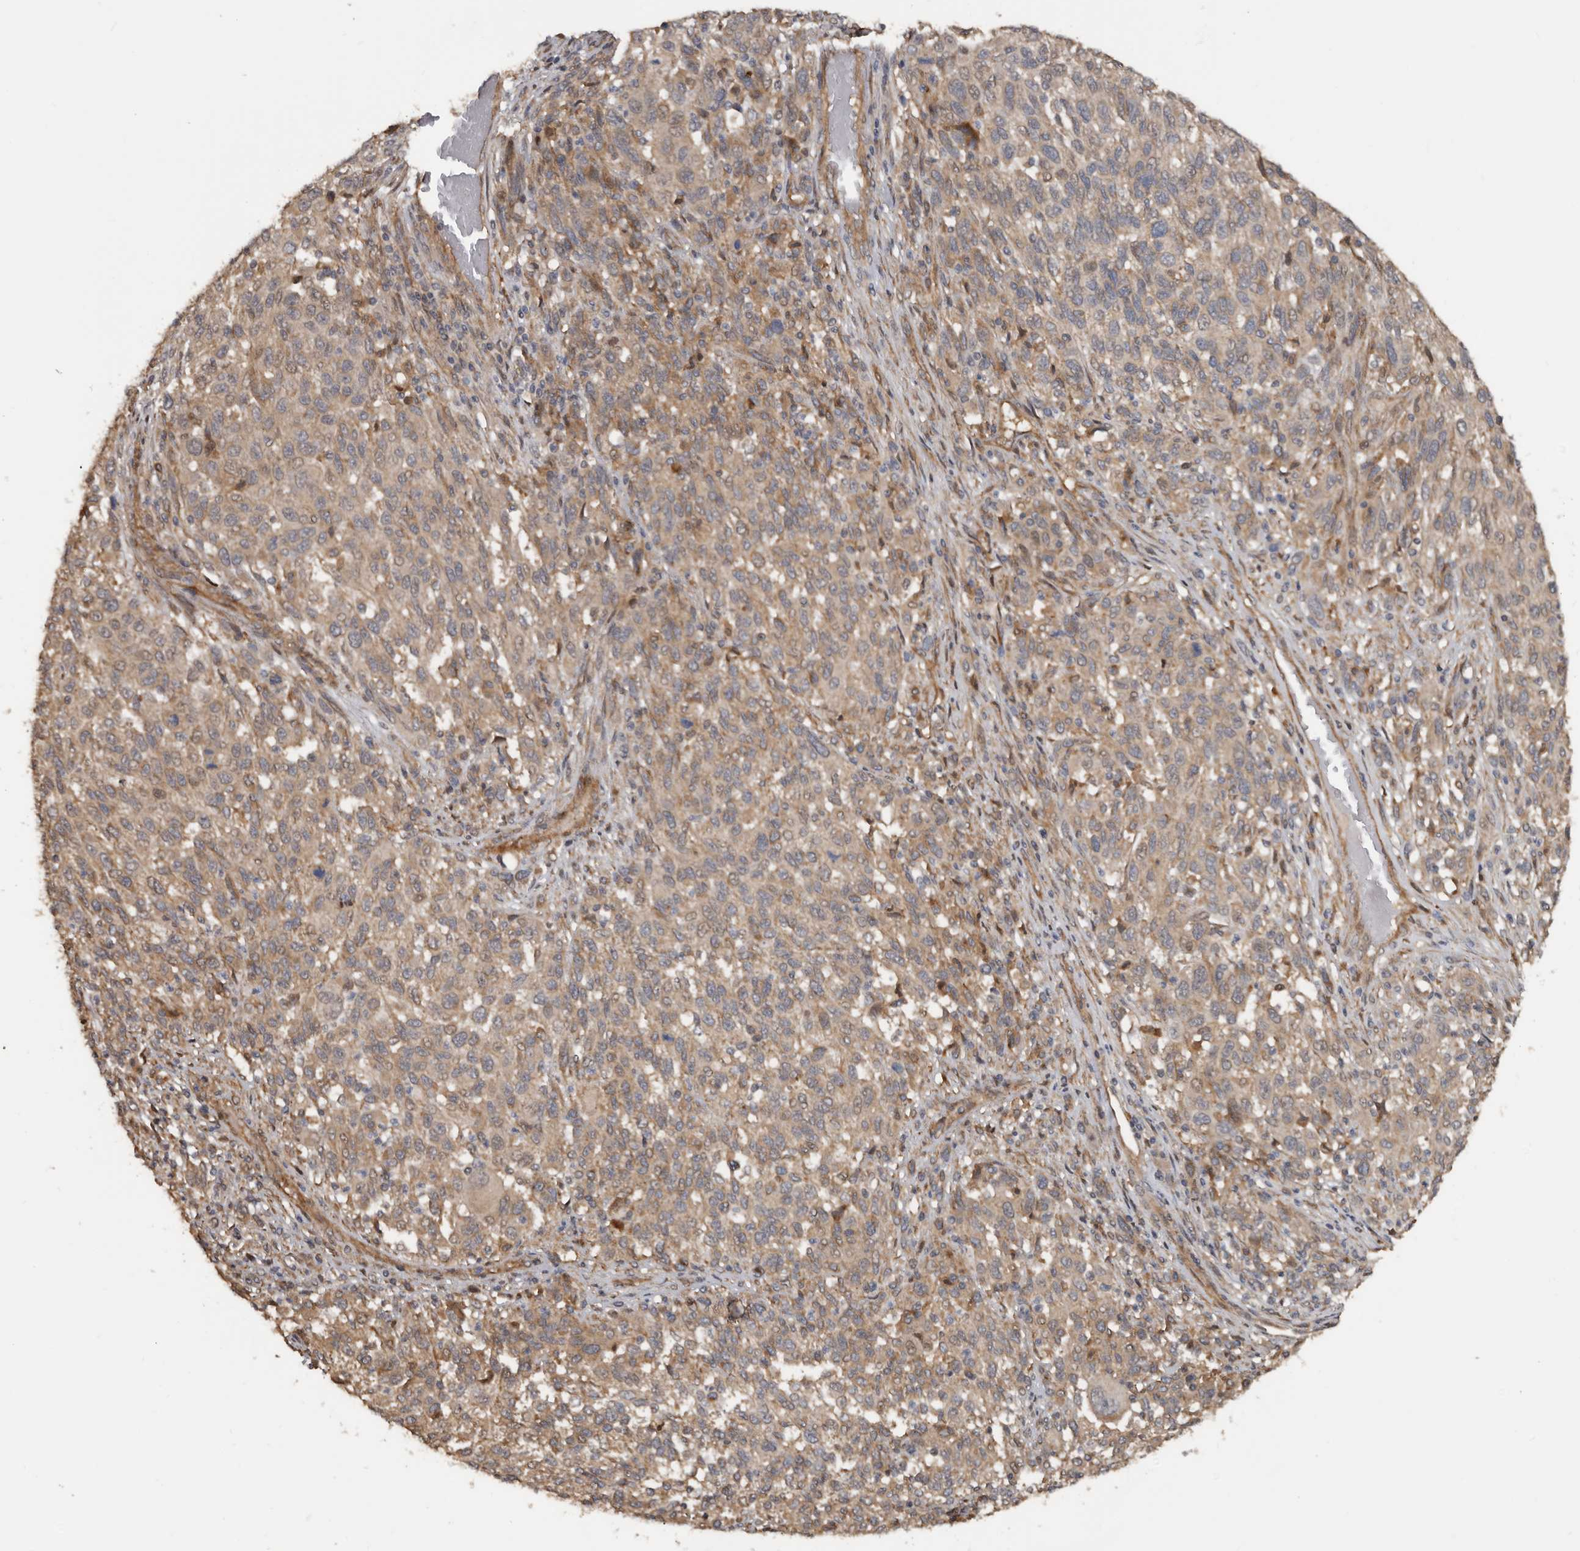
{"staining": {"intensity": "weak", "quantity": "25%-75%", "location": "cytoplasmic/membranous"}, "tissue": "melanoma", "cell_type": "Tumor cells", "image_type": "cancer", "snomed": [{"axis": "morphology", "description": "Malignant melanoma, Metastatic site"}, {"axis": "topography", "description": "Lymph node"}], "caption": "There is low levels of weak cytoplasmic/membranous staining in tumor cells of melanoma, as demonstrated by immunohistochemical staining (brown color).", "gene": "EXOC3L1", "patient": {"sex": "male", "age": 61}}